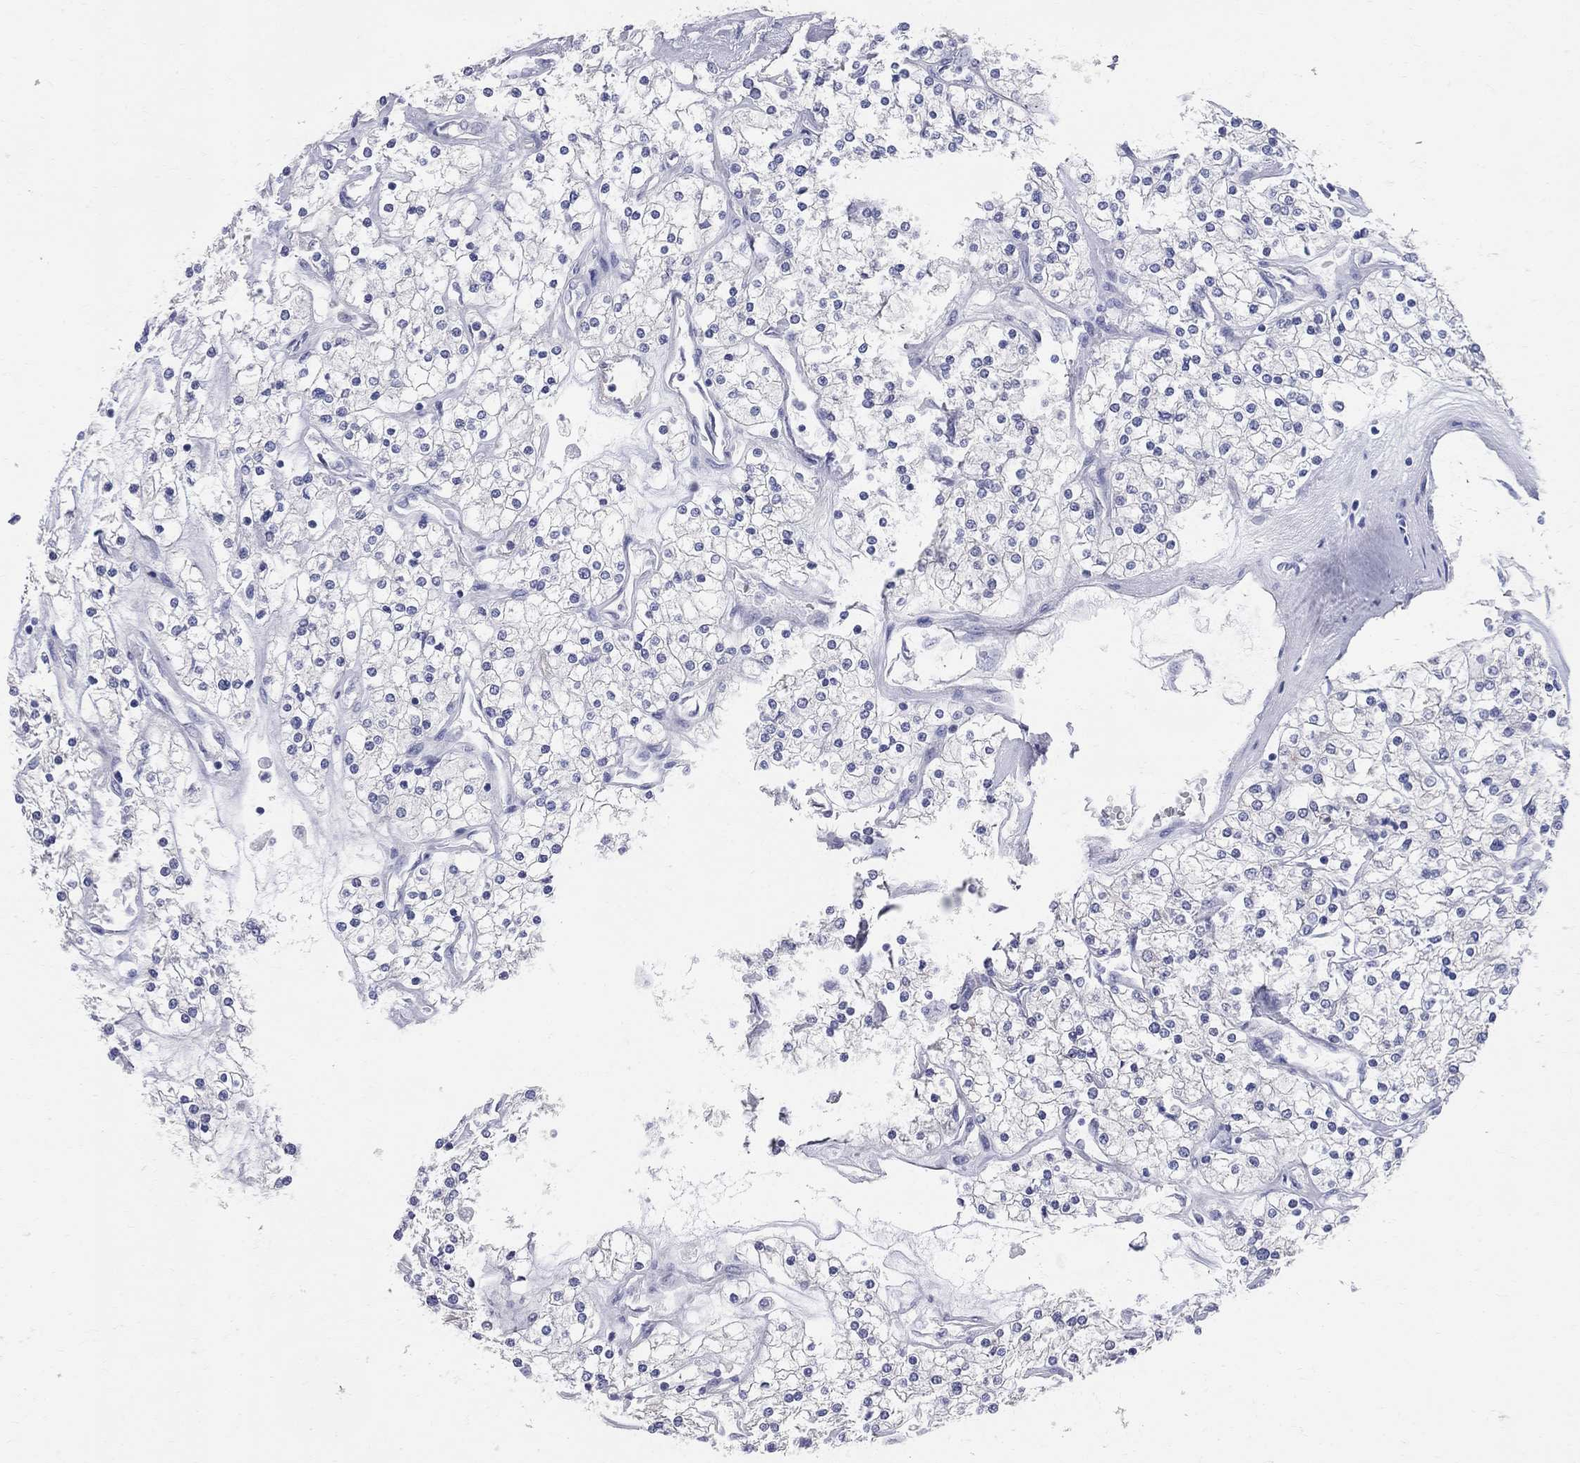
{"staining": {"intensity": "negative", "quantity": "none", "location": "none"}, "tissue": "renal cancer", "cell_type": "Tumor cells", "image_type": "cancer", "snomed": [{"axis": "morphology", "description": "Adenocarcinoma, NOS"}, {"axis": "topography", "description": "Kidney"}], "caption": "Photomicrograph shows no protein staining in tumor cells of renal cancer tissue. Brightfield microscopy of immunohistochemistry stained with DAB (brown) and hematoxylin (blue), captured at high magnification.", "gene": "AOX1", "patient": {"sex": "male", "age": 80}}